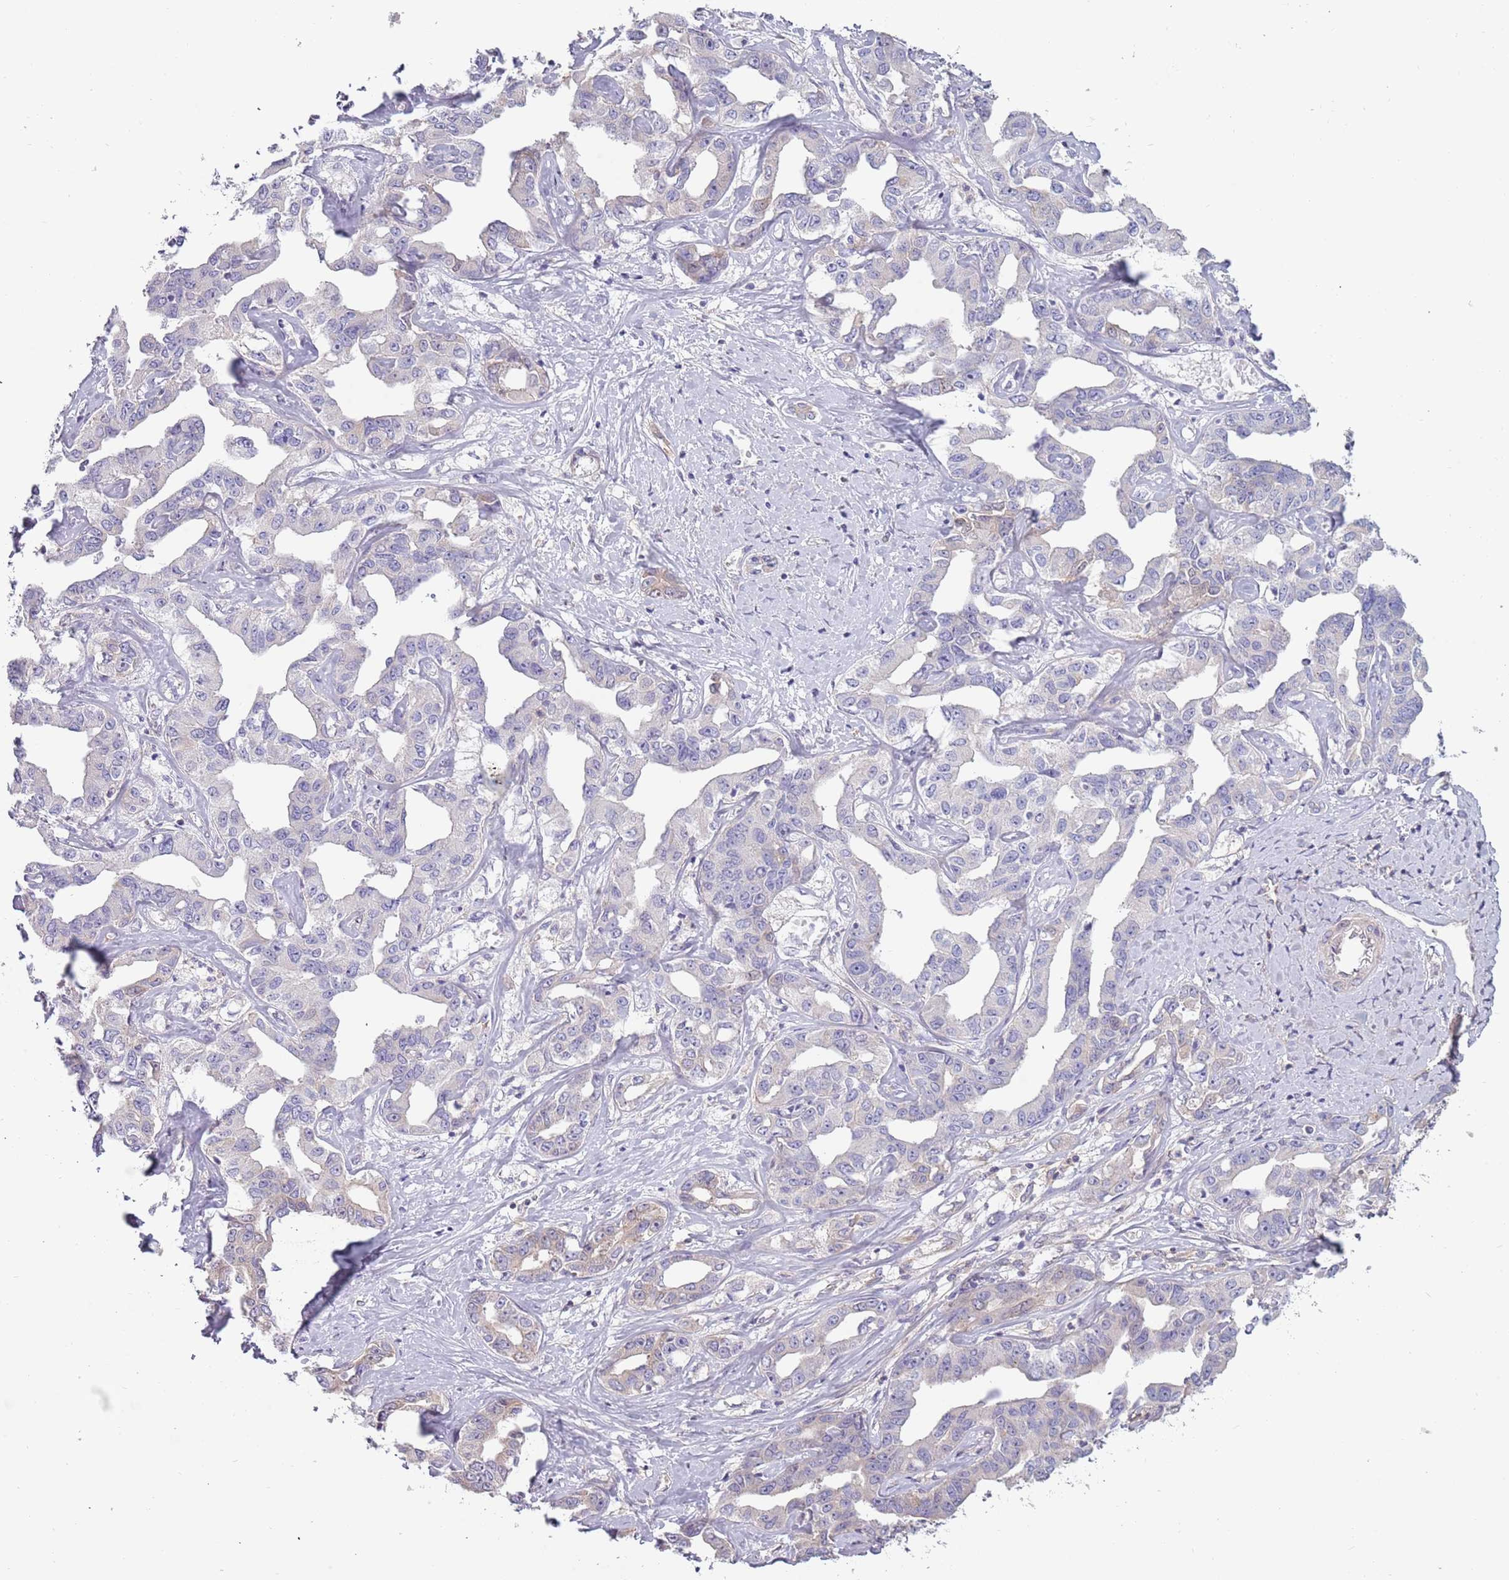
{"staining": {"intensity": "negative", "quantity": "none", "location": "none"}, "tissue": "liver cancer", "cell_type": "Tumor cells", "image_type": "cancer", "snomed": [{"axis": "morphology", "description": "Cholangiocarcinoma"}, {"axis": "topography", "description": "Liver"}], "caption": "IHC of liver cancer (cholangiocarcinoma) demonstrates no expression in tumor cells.", "gene": "TNFRSF6B", "patient": {"sex": "male", "age": 59}}